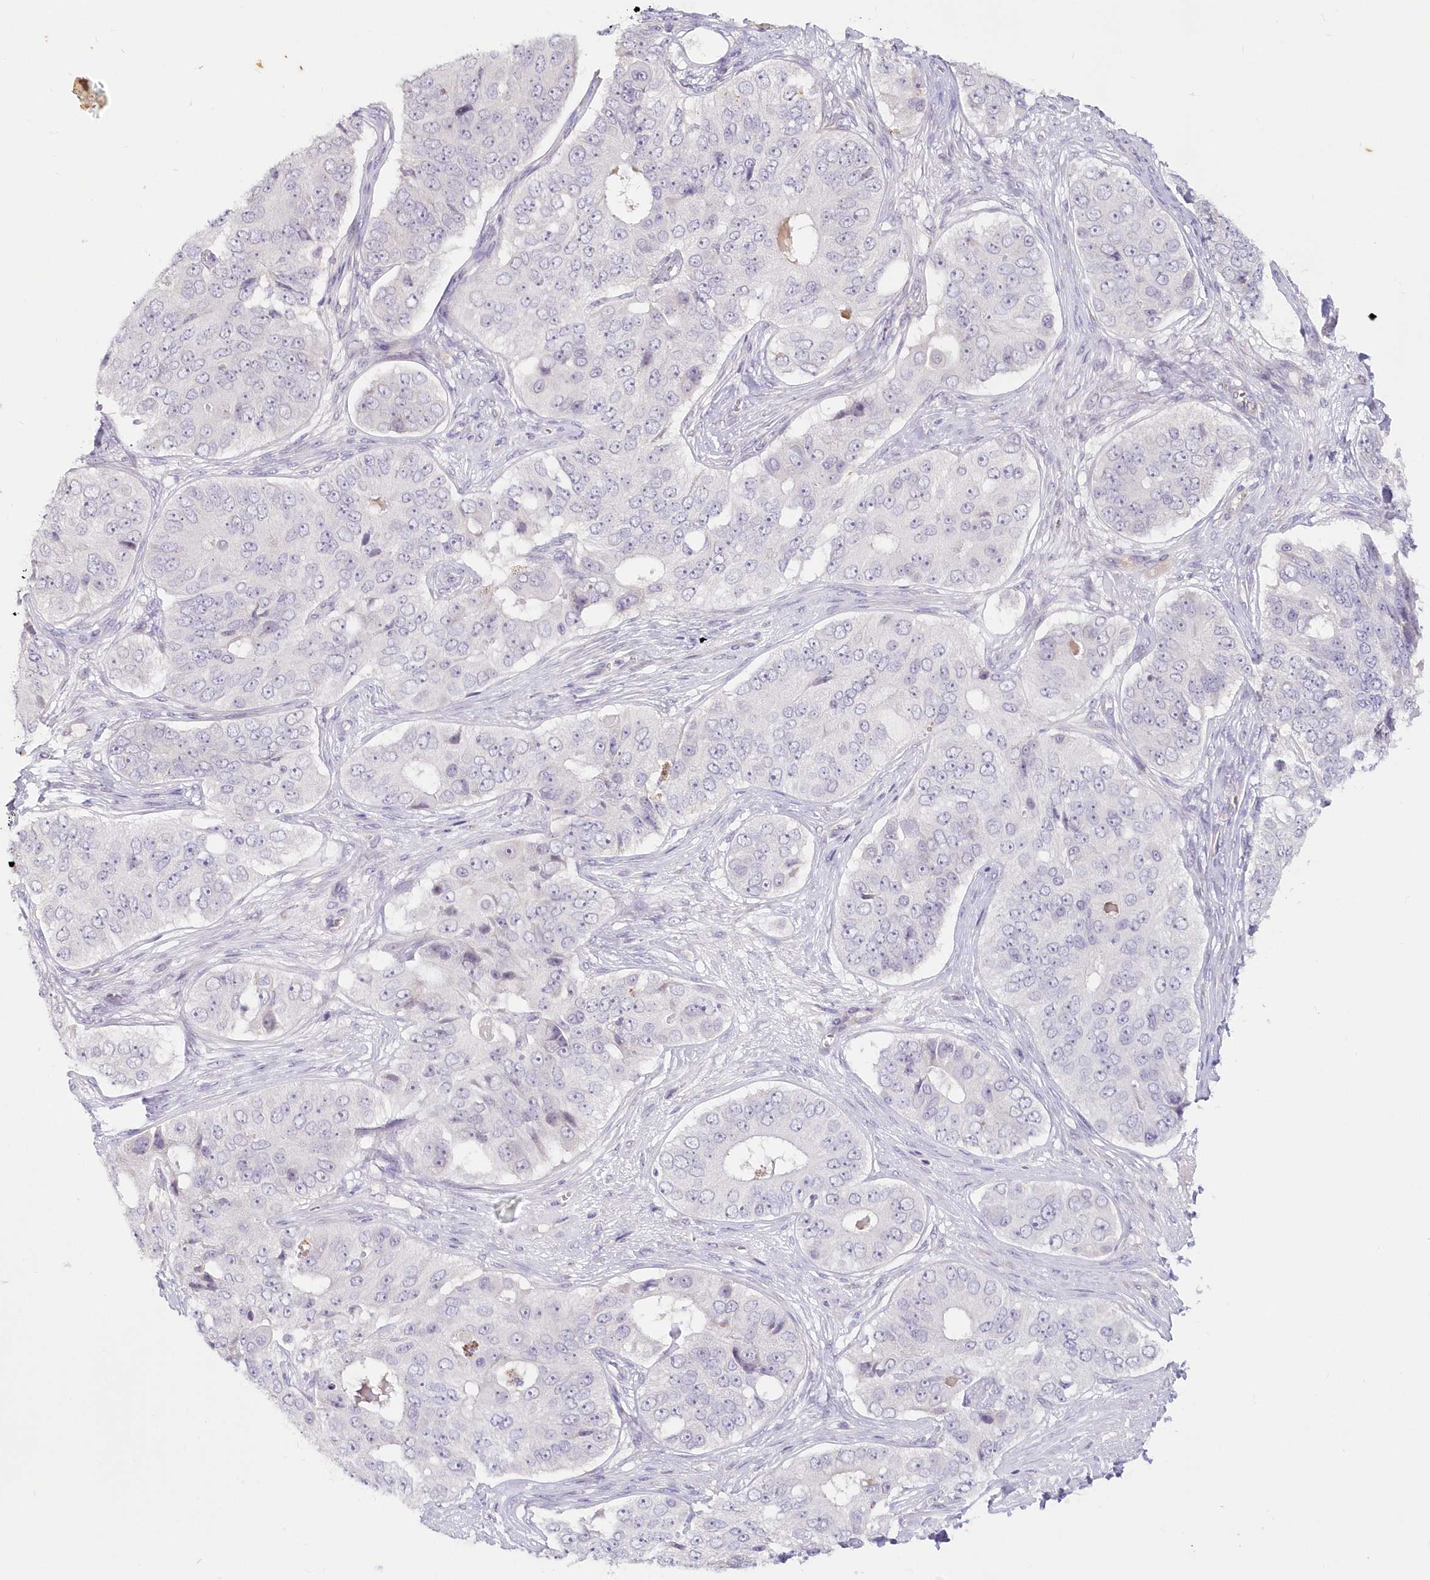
{"staining": {"intensity": "negative", "quantity": "none", "location": "none"}, "tissue": "ovarian cancer", "cell_type": "Tumor cells", "image_type": "cancer", "snomed": [{"axis": "morphology", "description": "Carcinoma, endometroid"}, {"axis": "topography", "description": "Ovary"}], "caption": "A photomicrograph of ovarian cancer (endometroid carcinoma) stained for a protein reveals no brown staining in tumor cells.", "gene": "SNED1", "patient": {"sex": "female", "age": 51}}